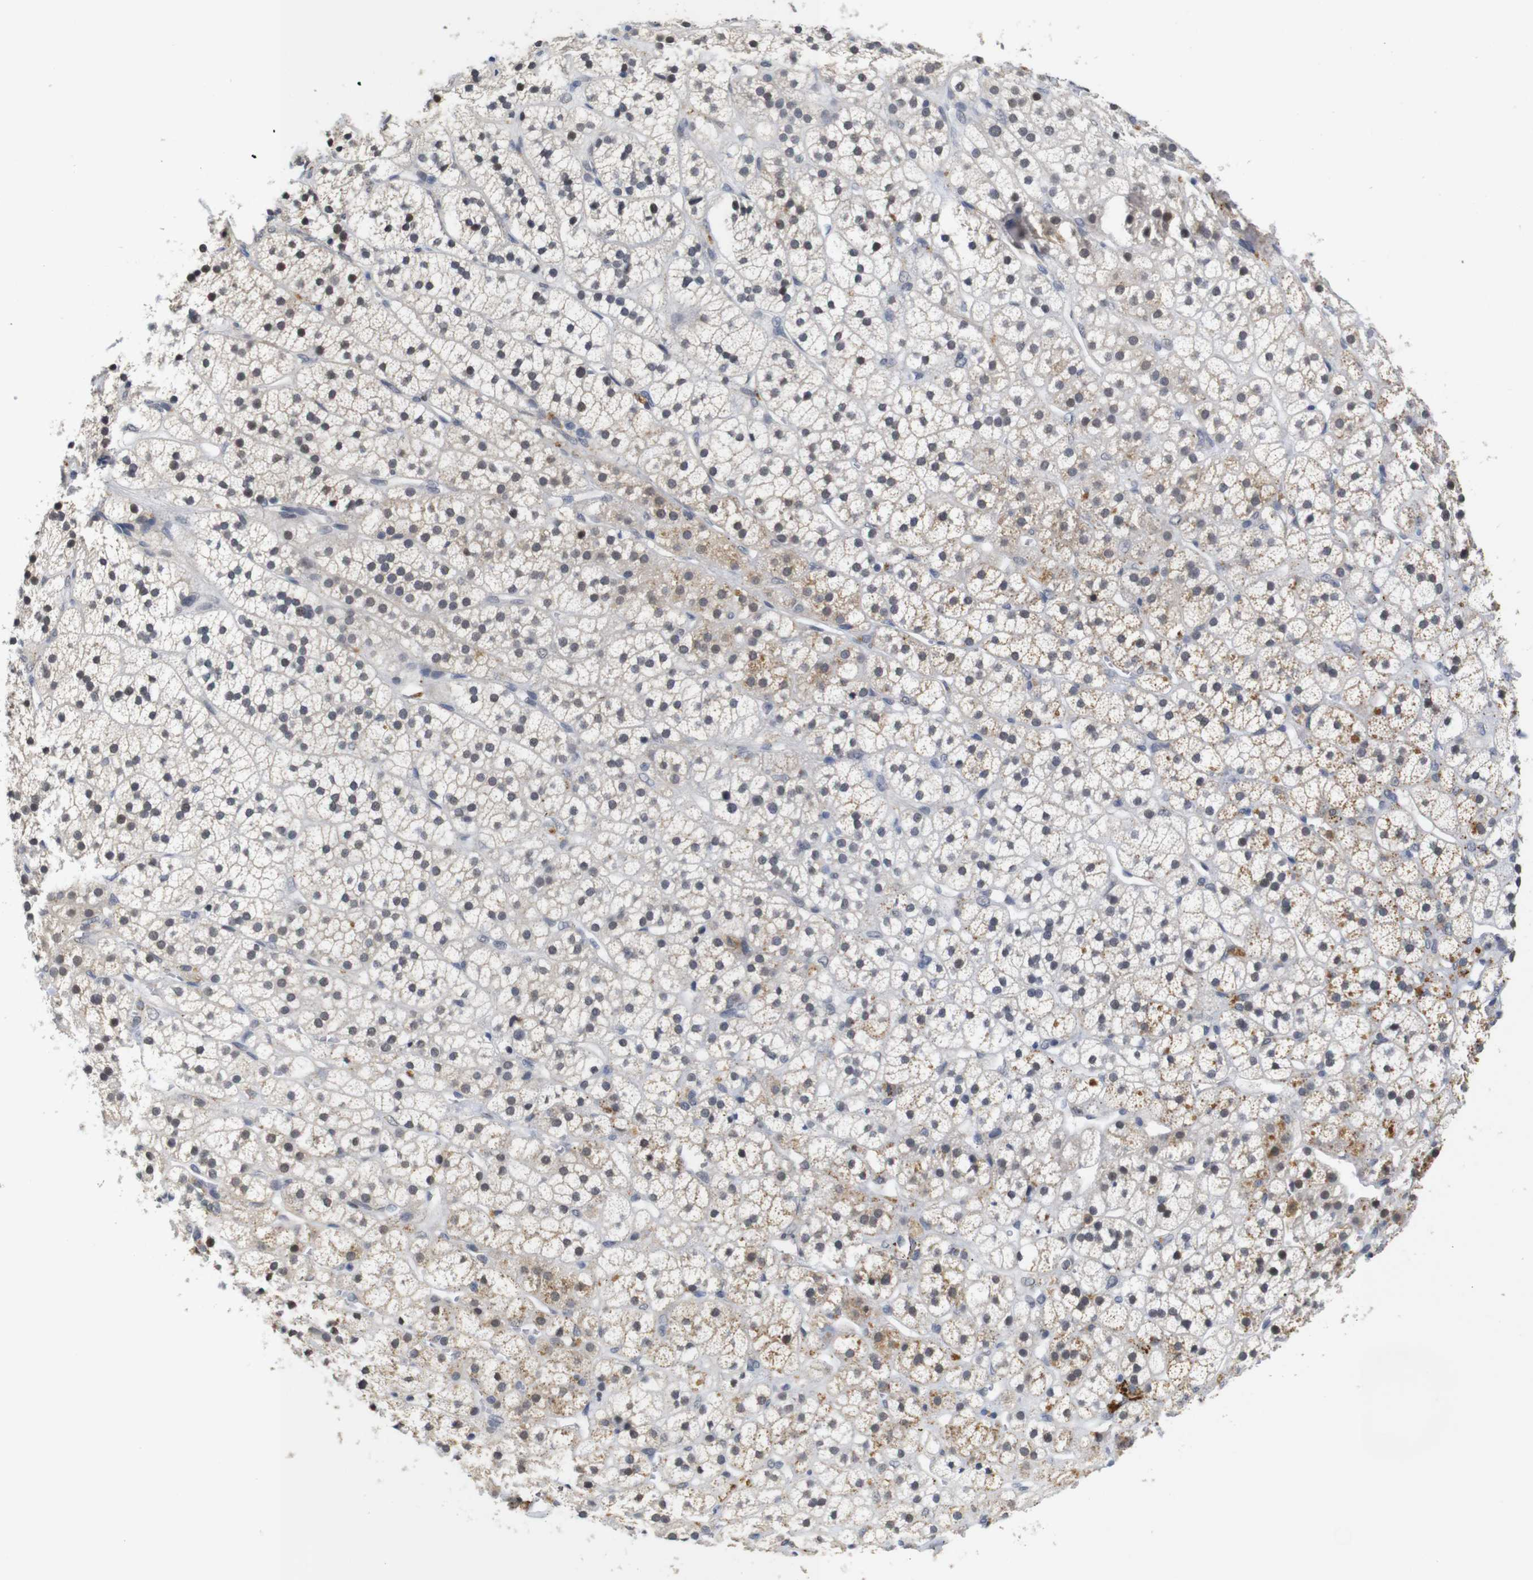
{"staining": {"intensity": "moderate", "quantity": "25%-75%", "location": "cytoplasmic/membranous,nuclear"}, "tissue": "adrenal gland", "cell_type": "Glandular cells", "image_type": "normal", "snomed": [{"axis": "morphology", "description": "Normal tissue, NOS"}, {"axis": "topography", "description": "Adrenal gland"}], "caption": "Glandular cells exhibit medium levels of moderate cytoplasmic/membranous,nuclear staining in approximately 25%-75% of cells in benign human adrenal gland.", "gene": "NTRK3", "patient": {"sex": "male", "age": 56}}